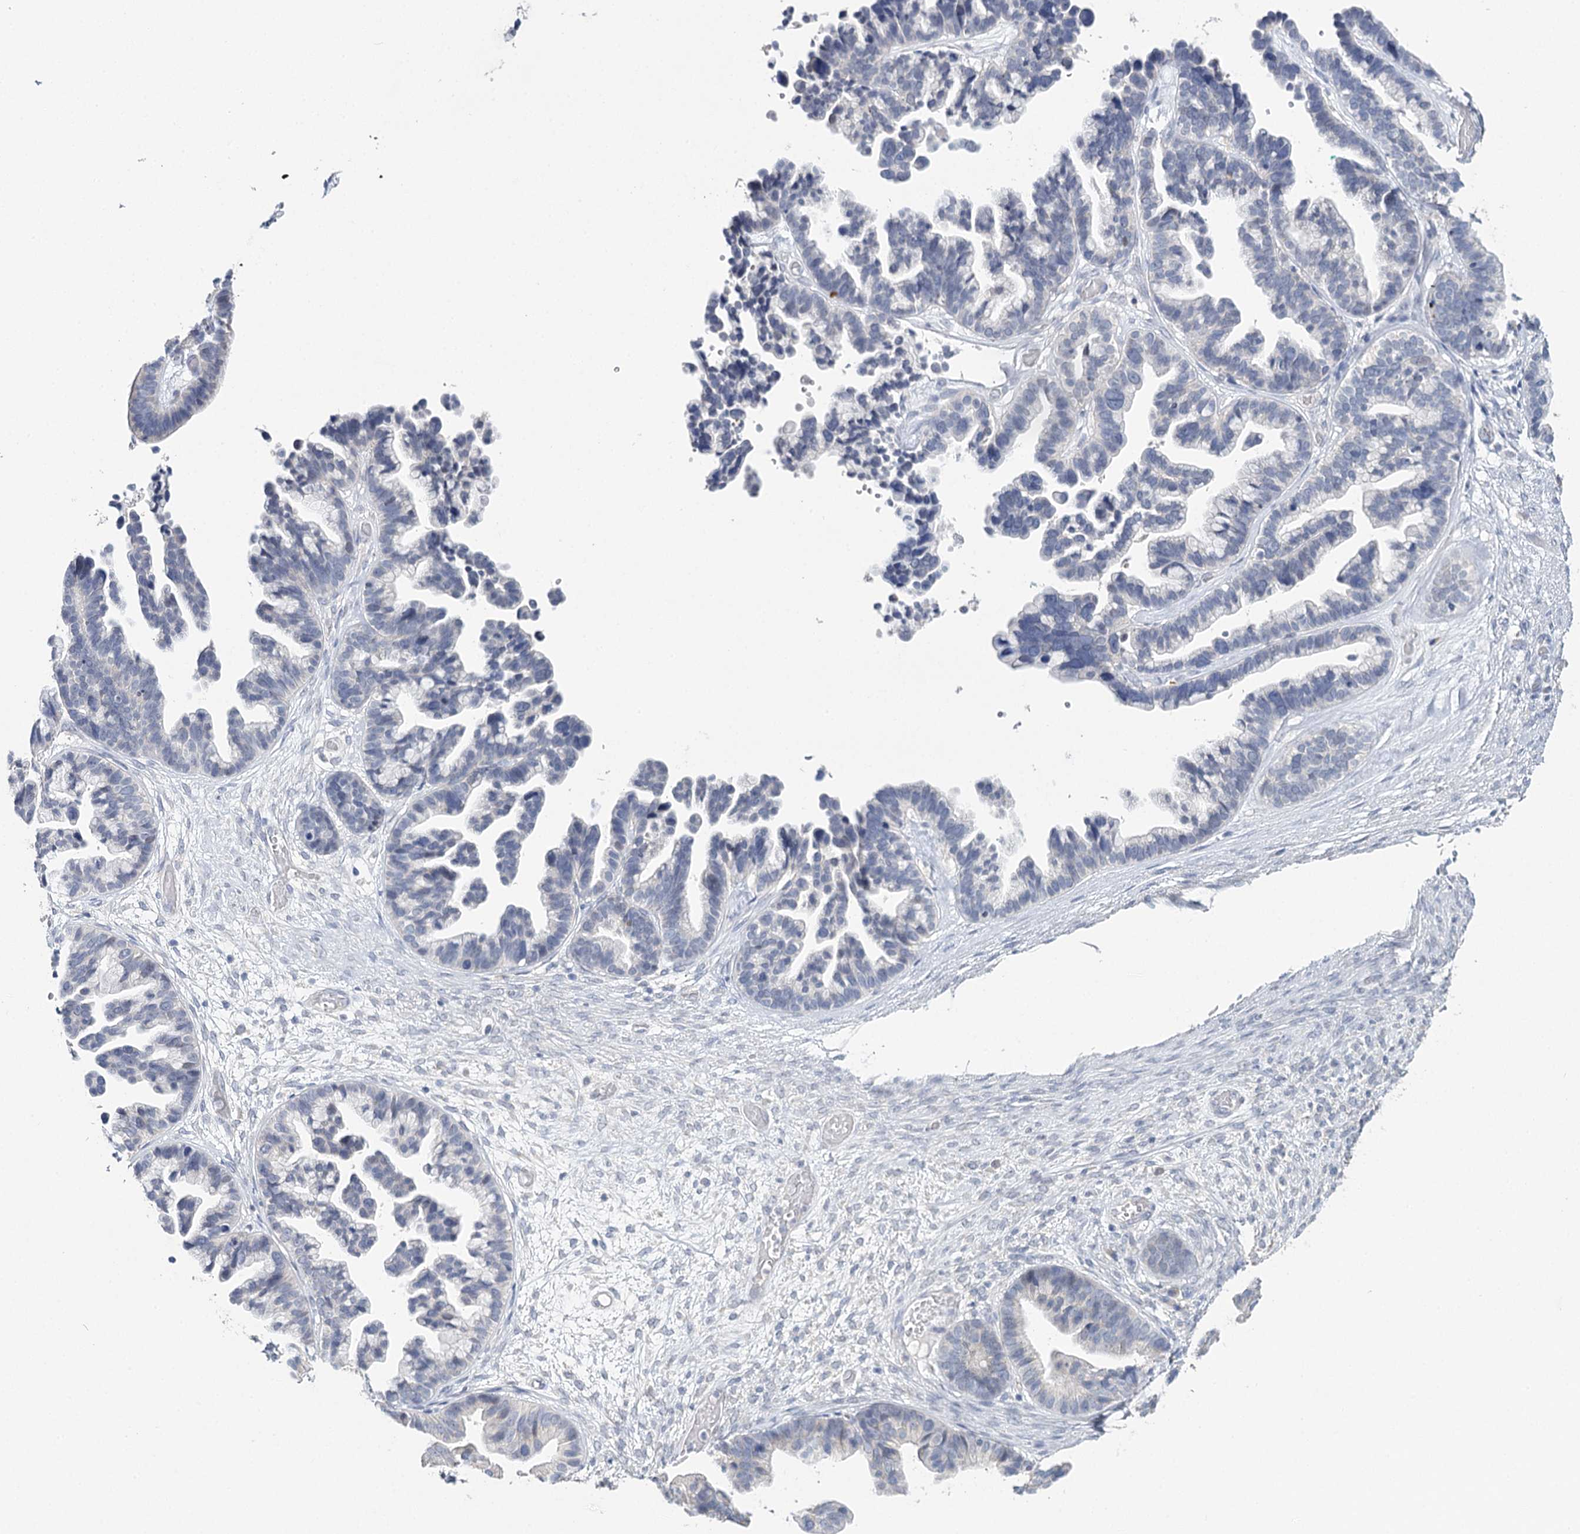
{"staining": {"intensity": "negative", "quantity": "none", "location": "none"}, "tissue": "ovarian cancer", "cell_type": "Tumor cells", "image_type": "cancer", "snomed": [{"axis": "morphology", "description": "Cystadenocarcinoma, serous, NOS"}, {"axis": "topography", "description": "Ovary"}], "caption": "This is an immunohistochemistry photomicrograph of human serous cystadenocarcinoma (ovarian). There is no positivity in tumor cells.", "gene": "TP53", "patient": {"sex": "female", "age": 56}}